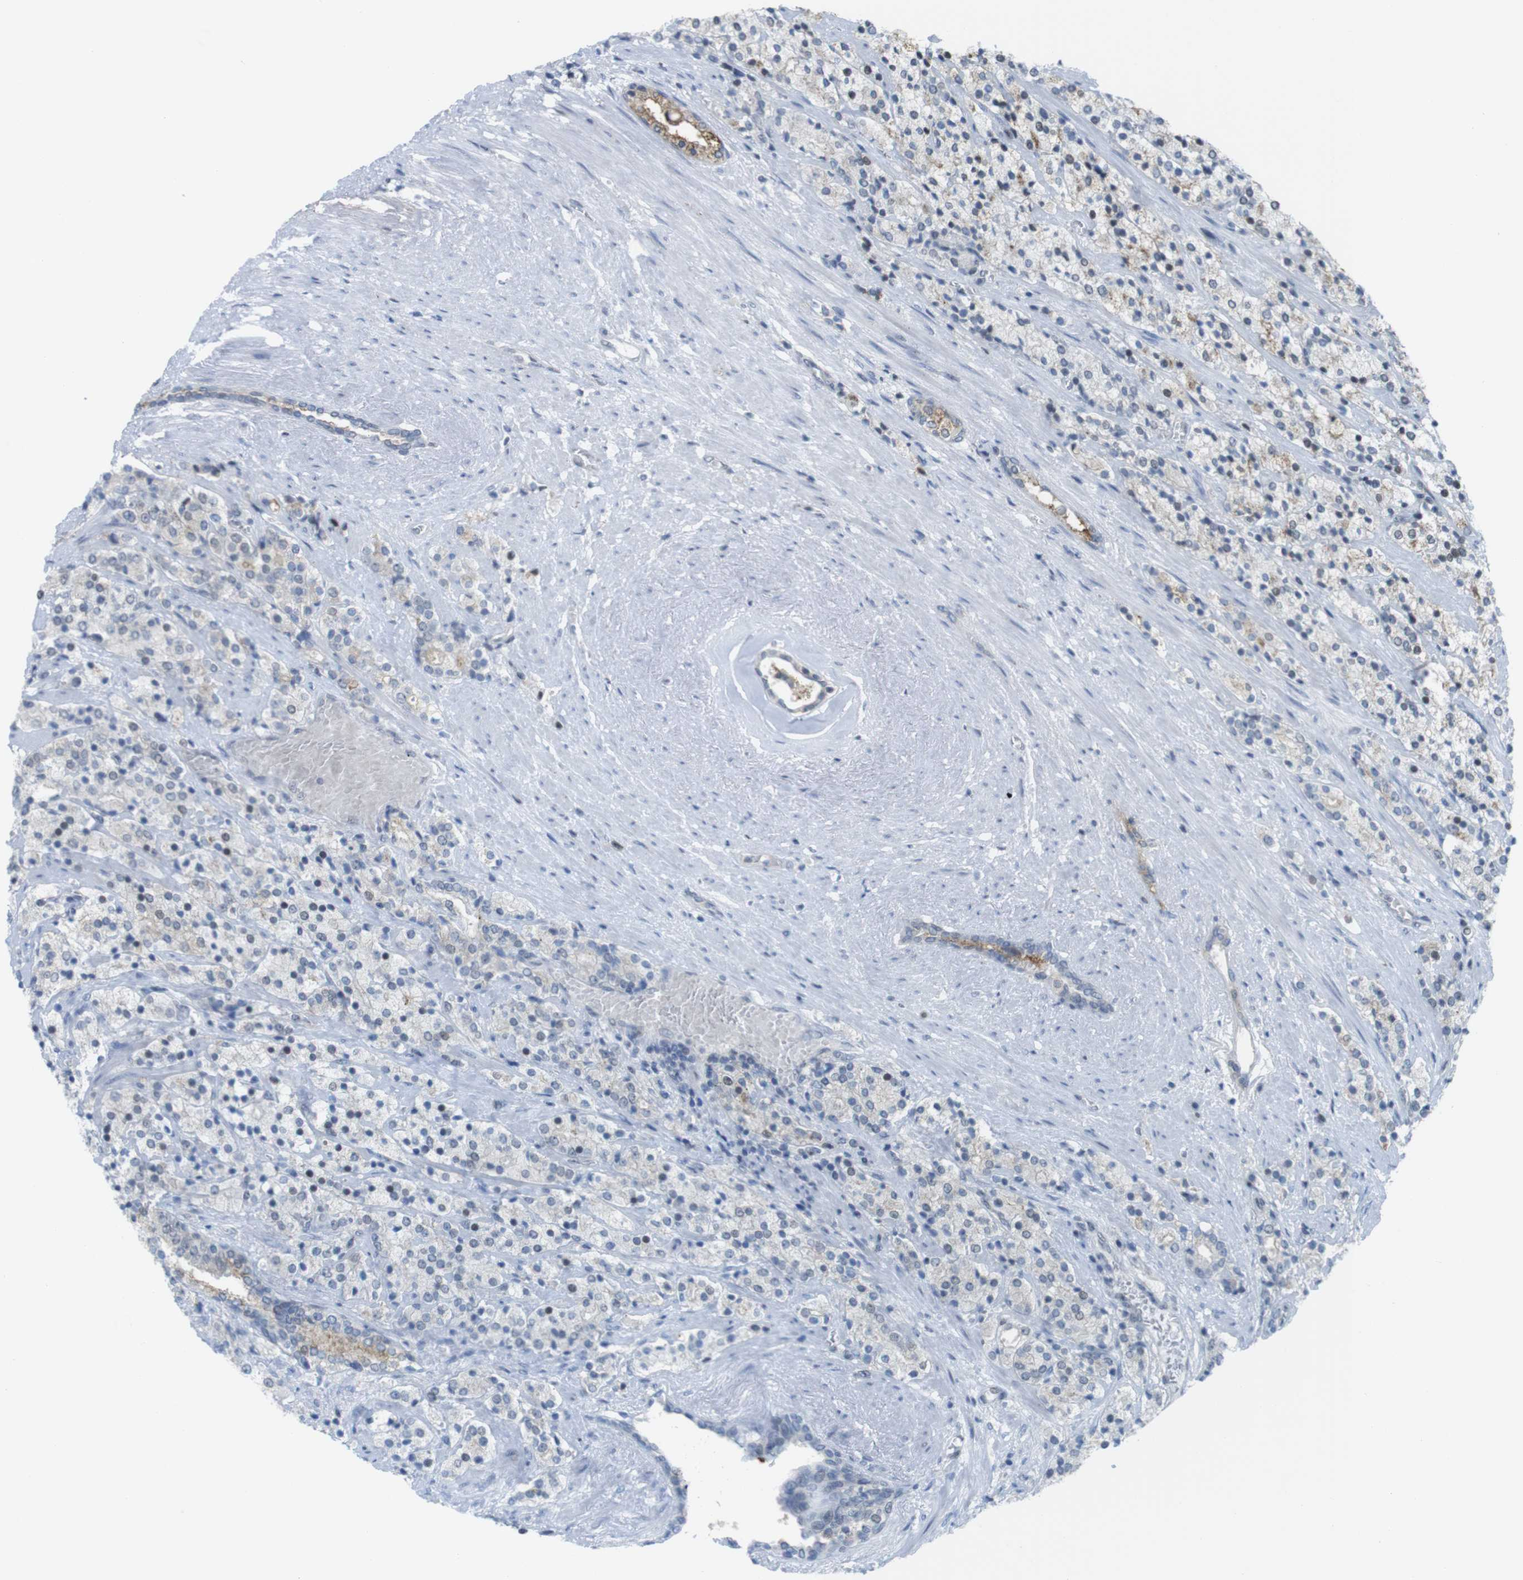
{"staining": {"intensity": "negative", "quantity": "none", "location": "none"}, "tissue": "prostate cancer", "cell_type": "Tumor cells", "image_type": "cancer", "snomed": [{"axis": "morphology", "description": "Adenocarcinoma, High grade"}, {"axis": "topography", "description": "Prostate"}], "caption": "Immunohistochemistry (IHC) photomicrograph of neoplastic tissue: human prostate adenocarcinoma (high-grade) stained with DAB (3,3'-diaminobenzidine) displays no significant protein staining in tumor cells.", "gene": "UBB", "patient": {"sex": "male", "age": 71}}